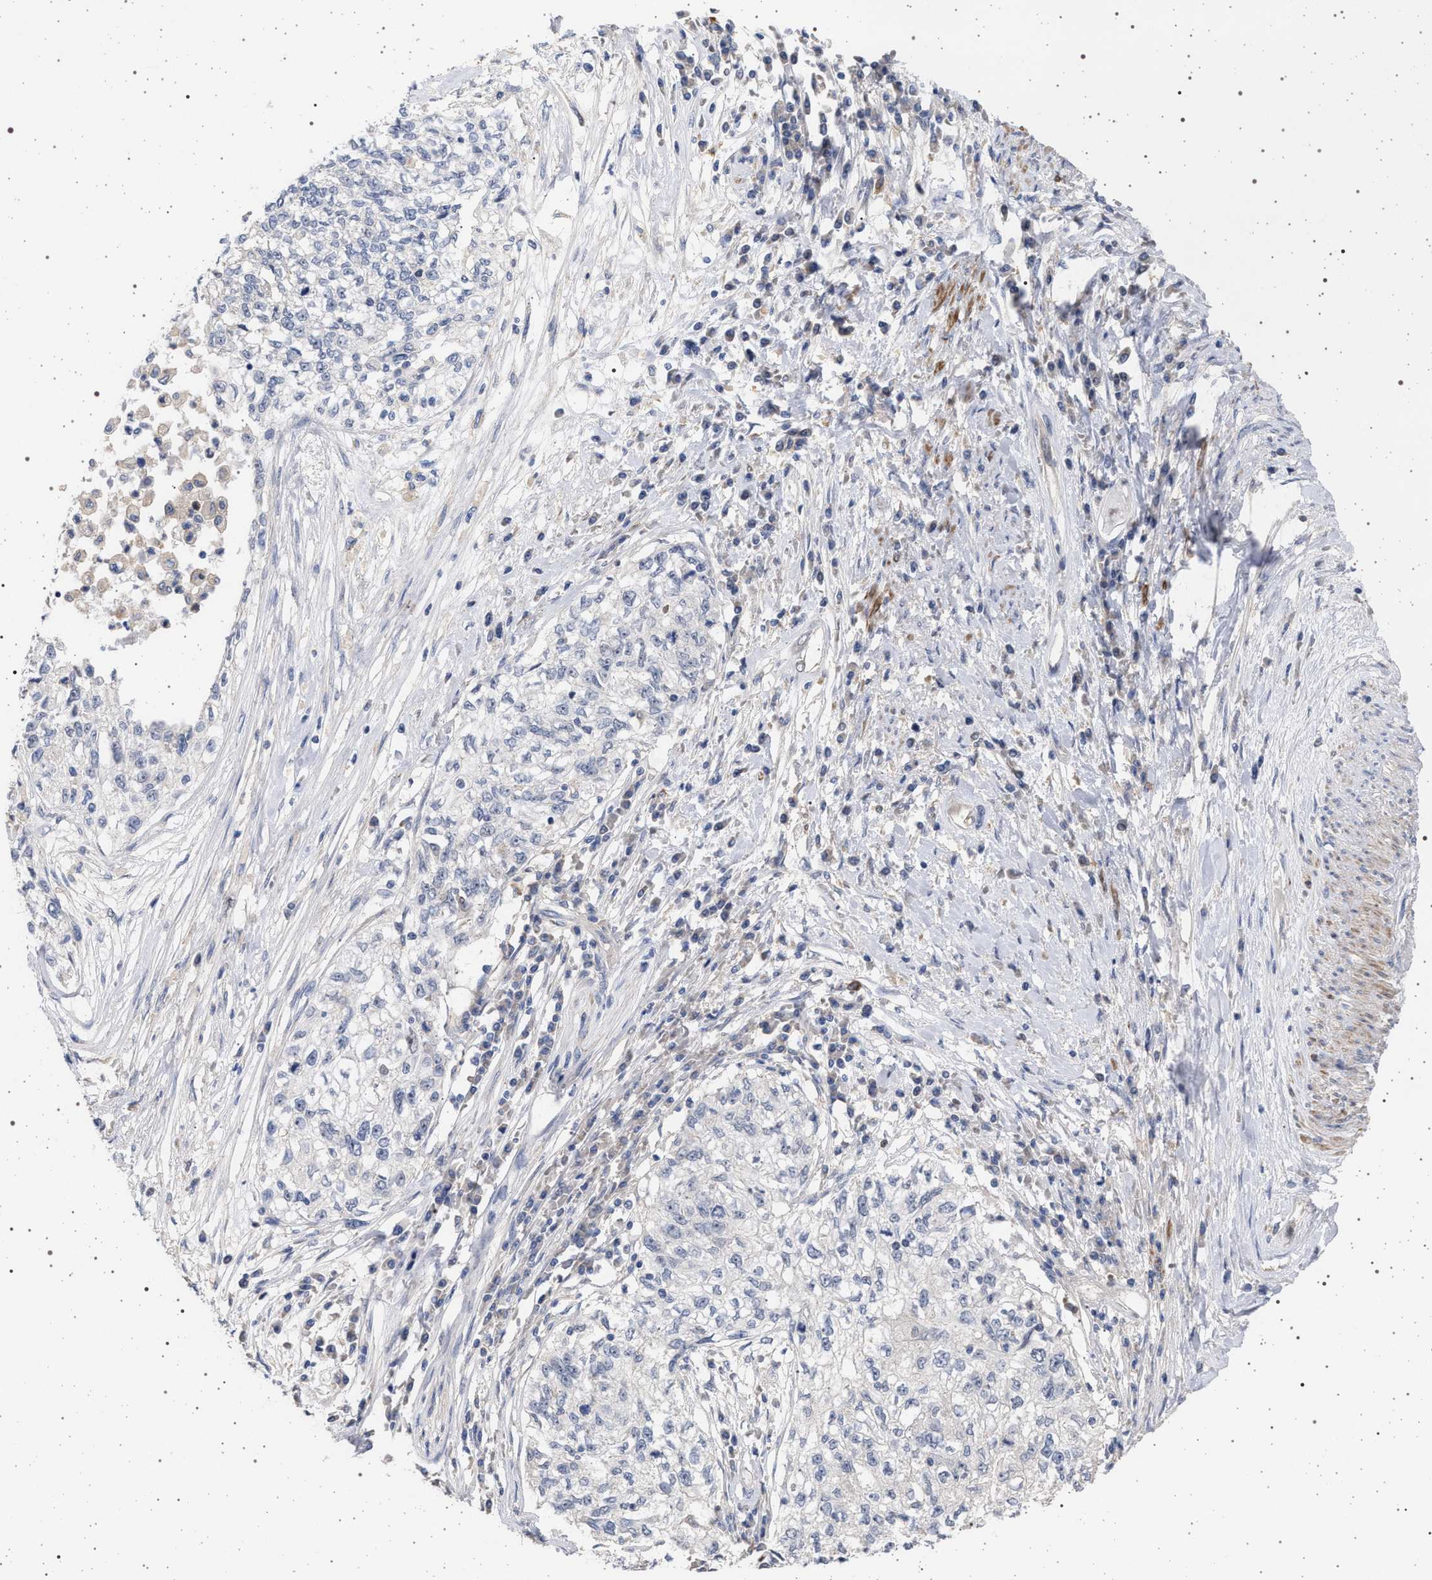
{"staining": {"intensity": "negative", "quantity": "none", "location": "none"}, "tissue": "cervical cancer", "cell_type": "Tumor cells", "image_type": "cancer", "snomed": [{"axis": "morphology", "description": "Squamous cell carcinoma, NOS"}, {"axis": "topography", "description": "Cervix"}], "caption": "This is a photomicrograph of IHC staining of cervical cancer, which shows no positivity in tumor cells. The staining was performed using DAB to visualize the protein expression in brown, while the nuclei were stained in blue with hematoxylin (Magnification: 20x).", "gene": "RBM48", "patient": {"sex": "female", "age": 57}}